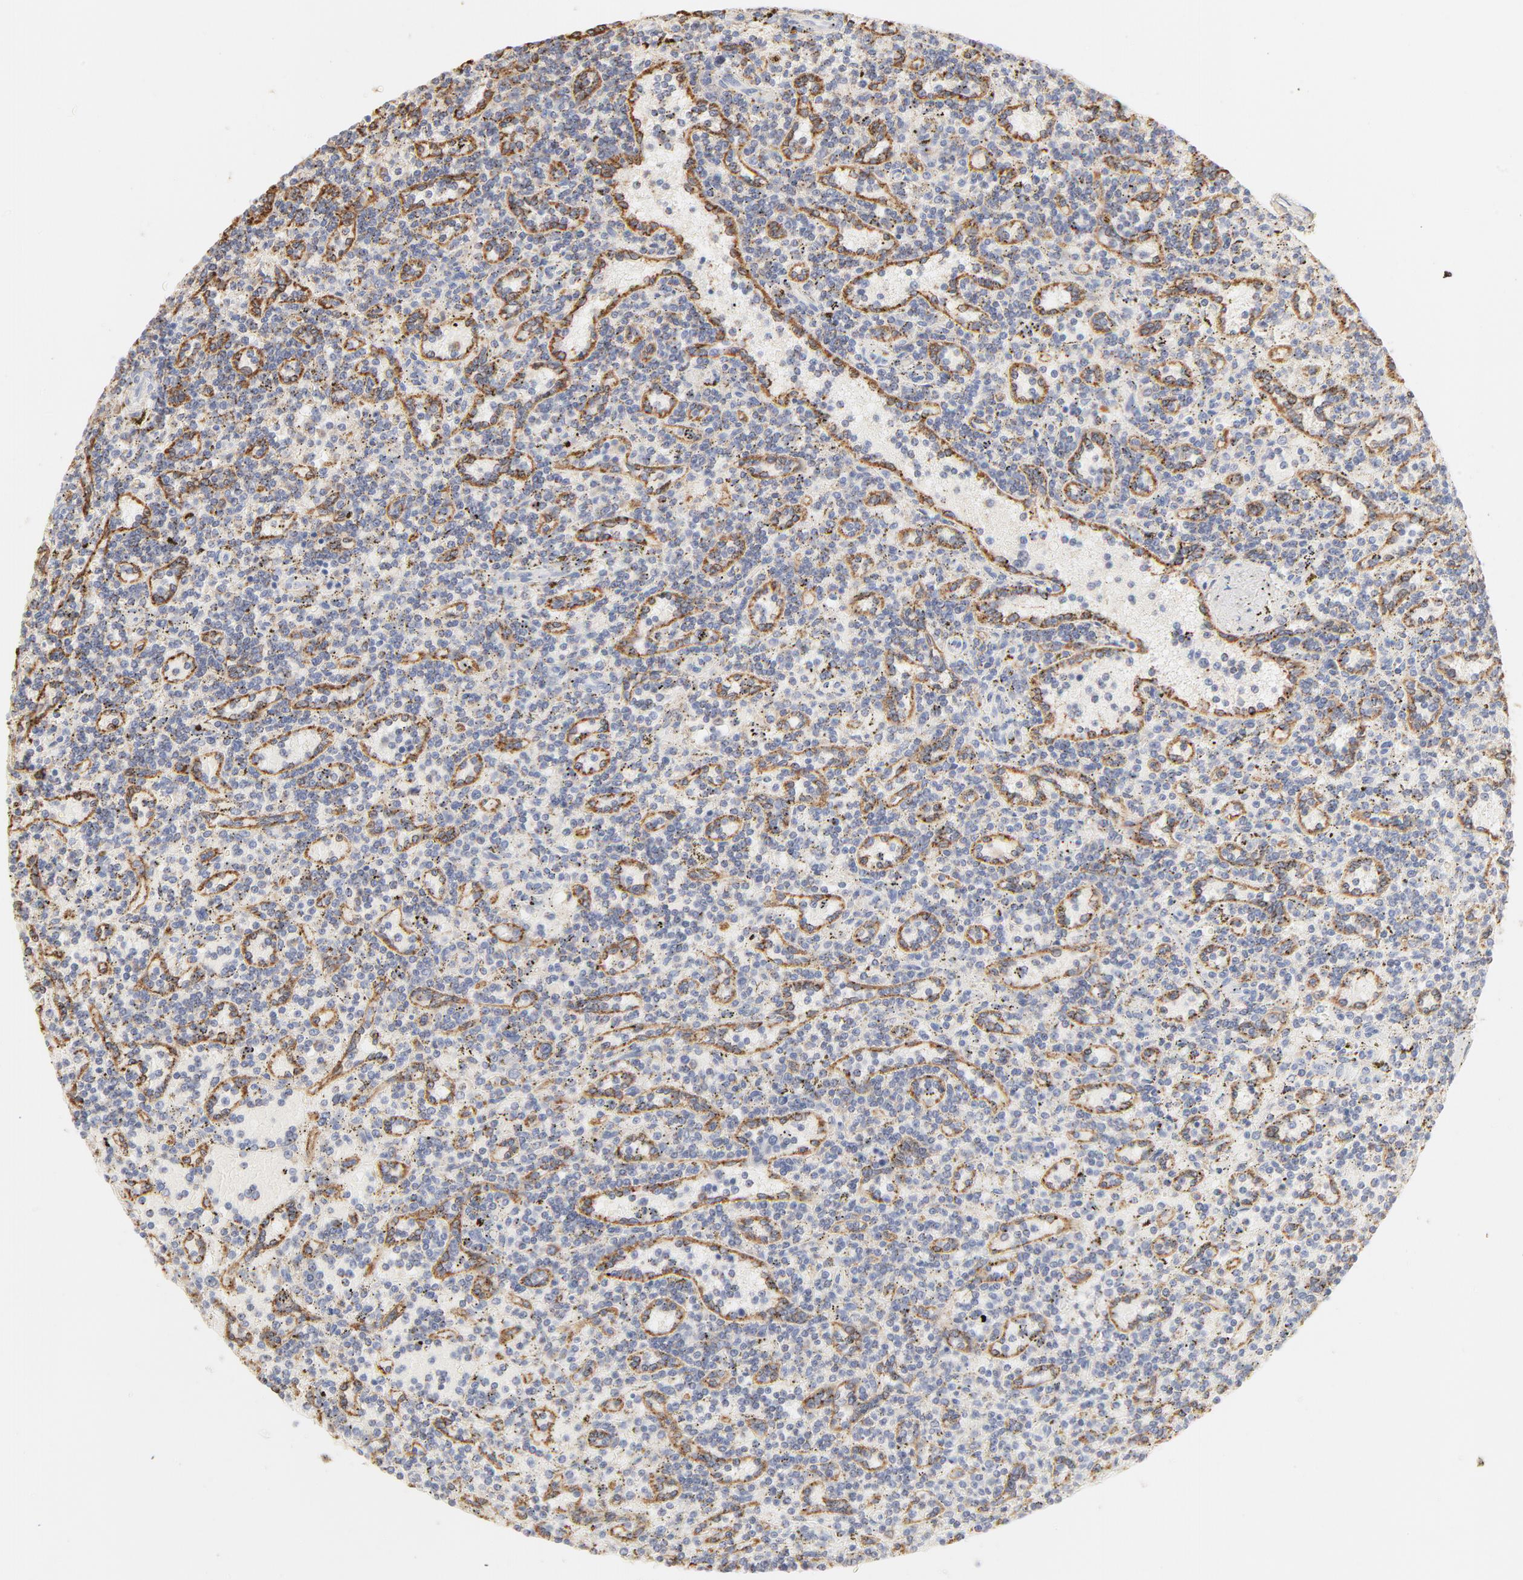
{"staining": {"intensity": "negative", "quantity": "none", "location": "none"}, "tissue": "lymphoma", "cell_type": "Tumor cells", "image_type": "cancer", "snomed": [{"axis": "morphology", "description": "Malignant lymphoma, non-Hodgkin's type, Low grade"}, {"axis": "topography", "description": "Spleen"}], "caption": "Immunohistochemistry image of human low-grade malignant lymphoma, non-Hodgkin's type stained for a protein (brown), which shows no expression in tumor cells. (DAB (3,3'-diaminobenzidine) IHC, high magnification).", "gene": "CTSH", "patient": {"sex": "male", "age": 73}}